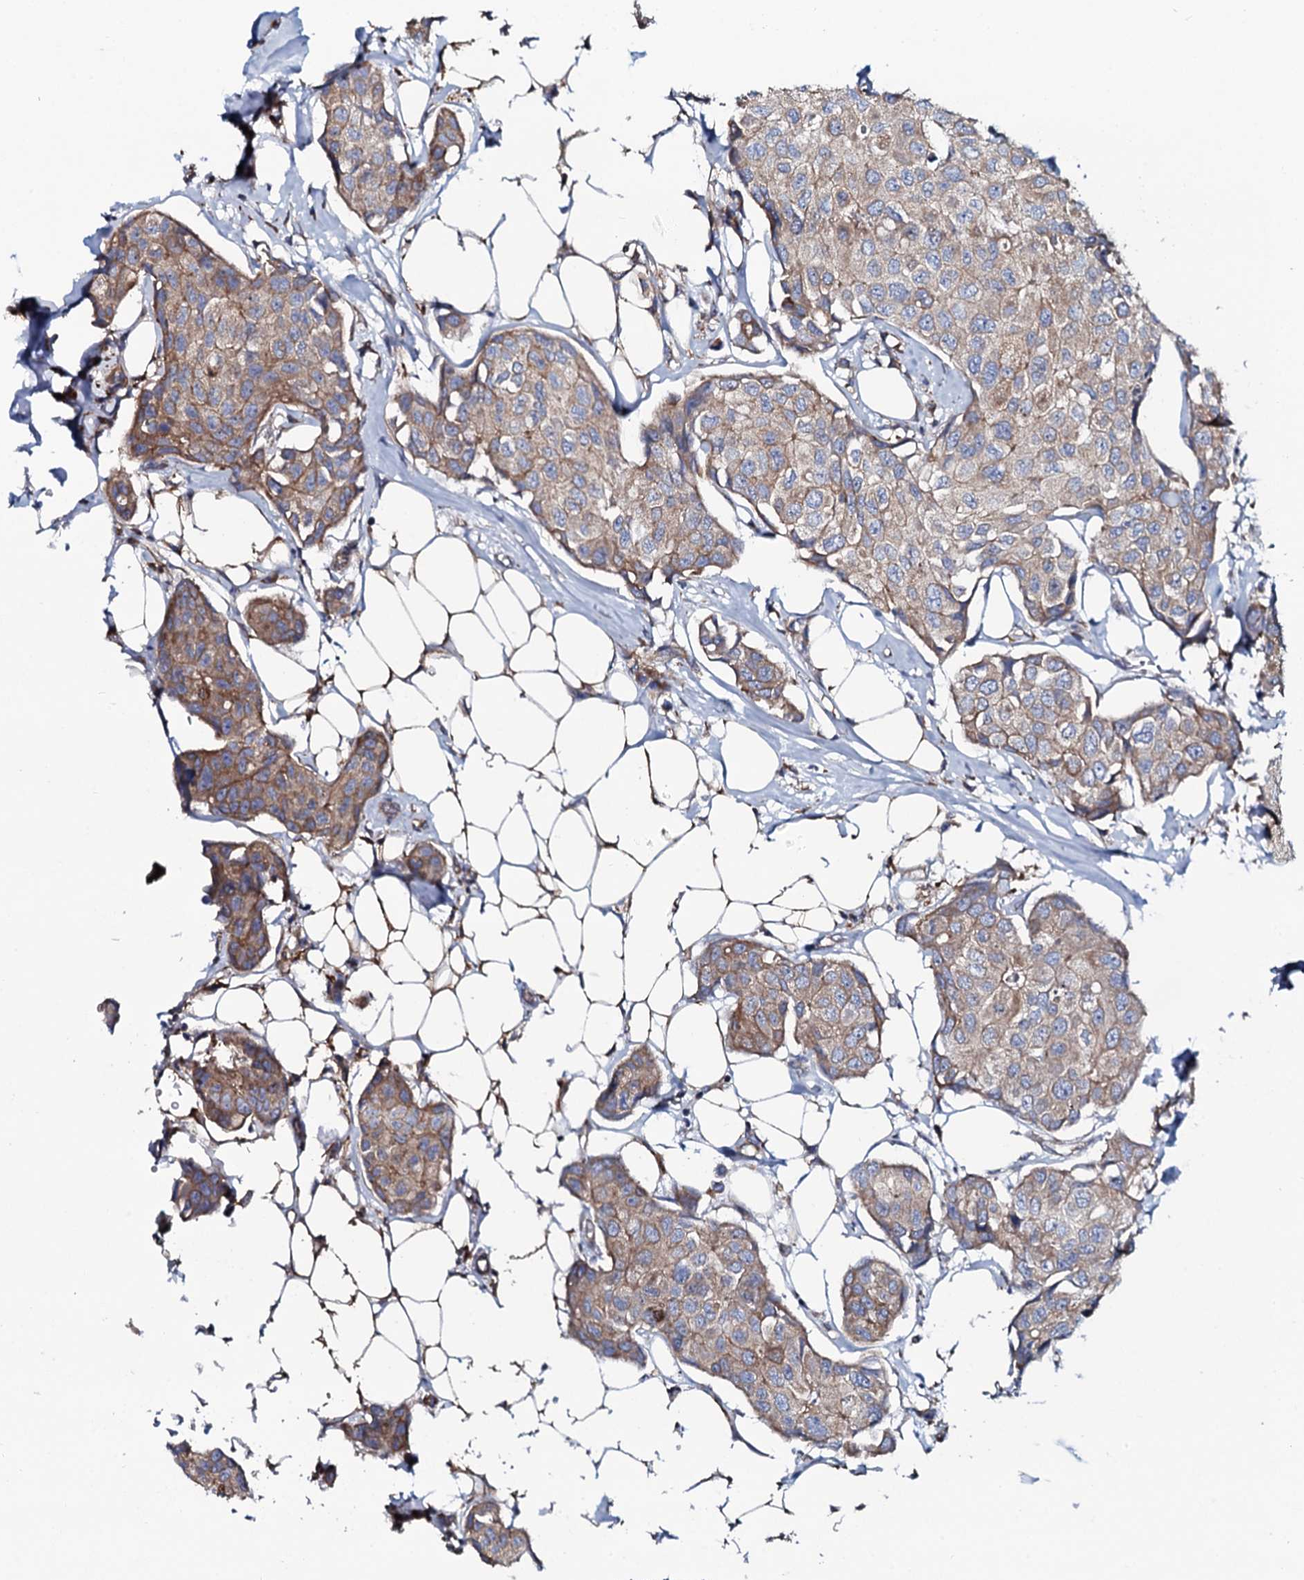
{"staining": {"intensity": "moderate", "quantity": "25%-75%", "location": "cytoplasmic/membranous"}, "tissue": "breast cancer", "cell_type": "Tumor cells", "image_type": "cancer", "snomed": [{"axis": "morphology", "description": "Duct carcinoma"}, {"axis": "topography", "description": "Breast"}], "caption": "Immunohistochemical staining of infiltrating ductal carcinoma (breast) shows moderate cytoplasmic/membranous protein positivity in approximately 25%-75% of tumor cells. (DAB (3,3'-diaminobenzidine) = brown stain, brightfield microscopy at high magnification).", "gene": "TMEM151A", "patient": {"sex": "female", "age": 80}}